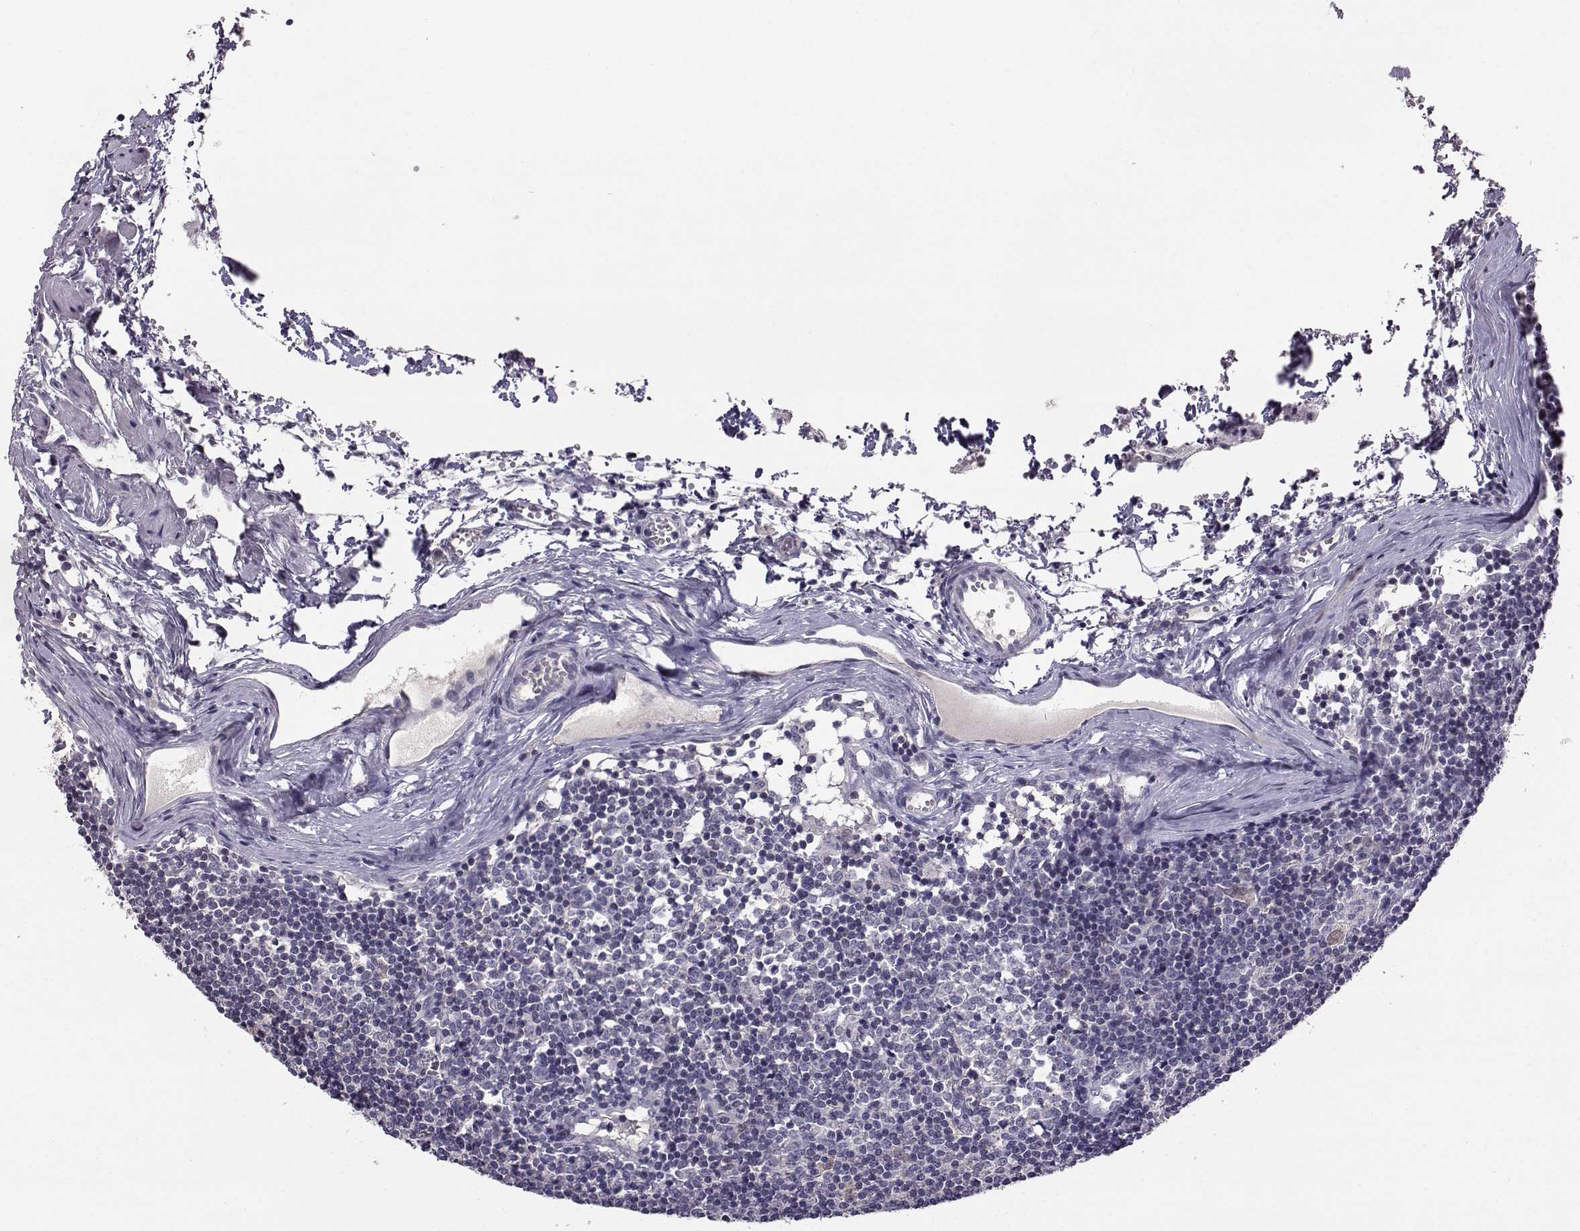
{"staining": {"intensity": "negative", "quantity": "none", "location": "none"}, "tissue": "lymph node", "cell_type": "Germinal center cells", "image_type": "normal", "snomed": [{"axis": "morphology", "description": "Normal tissue, NOS"}, {"axis": "topography", "description": "Lymph node"}], "caption": "Immunohistochemistry photomicrograph of unremarkable lymph node: human lymph node stained with DAB demonstrates no significant protein positivity in germinal center cells.", "gene": "AKR1B1", "patient": {"sex": "female", "age": 52}}